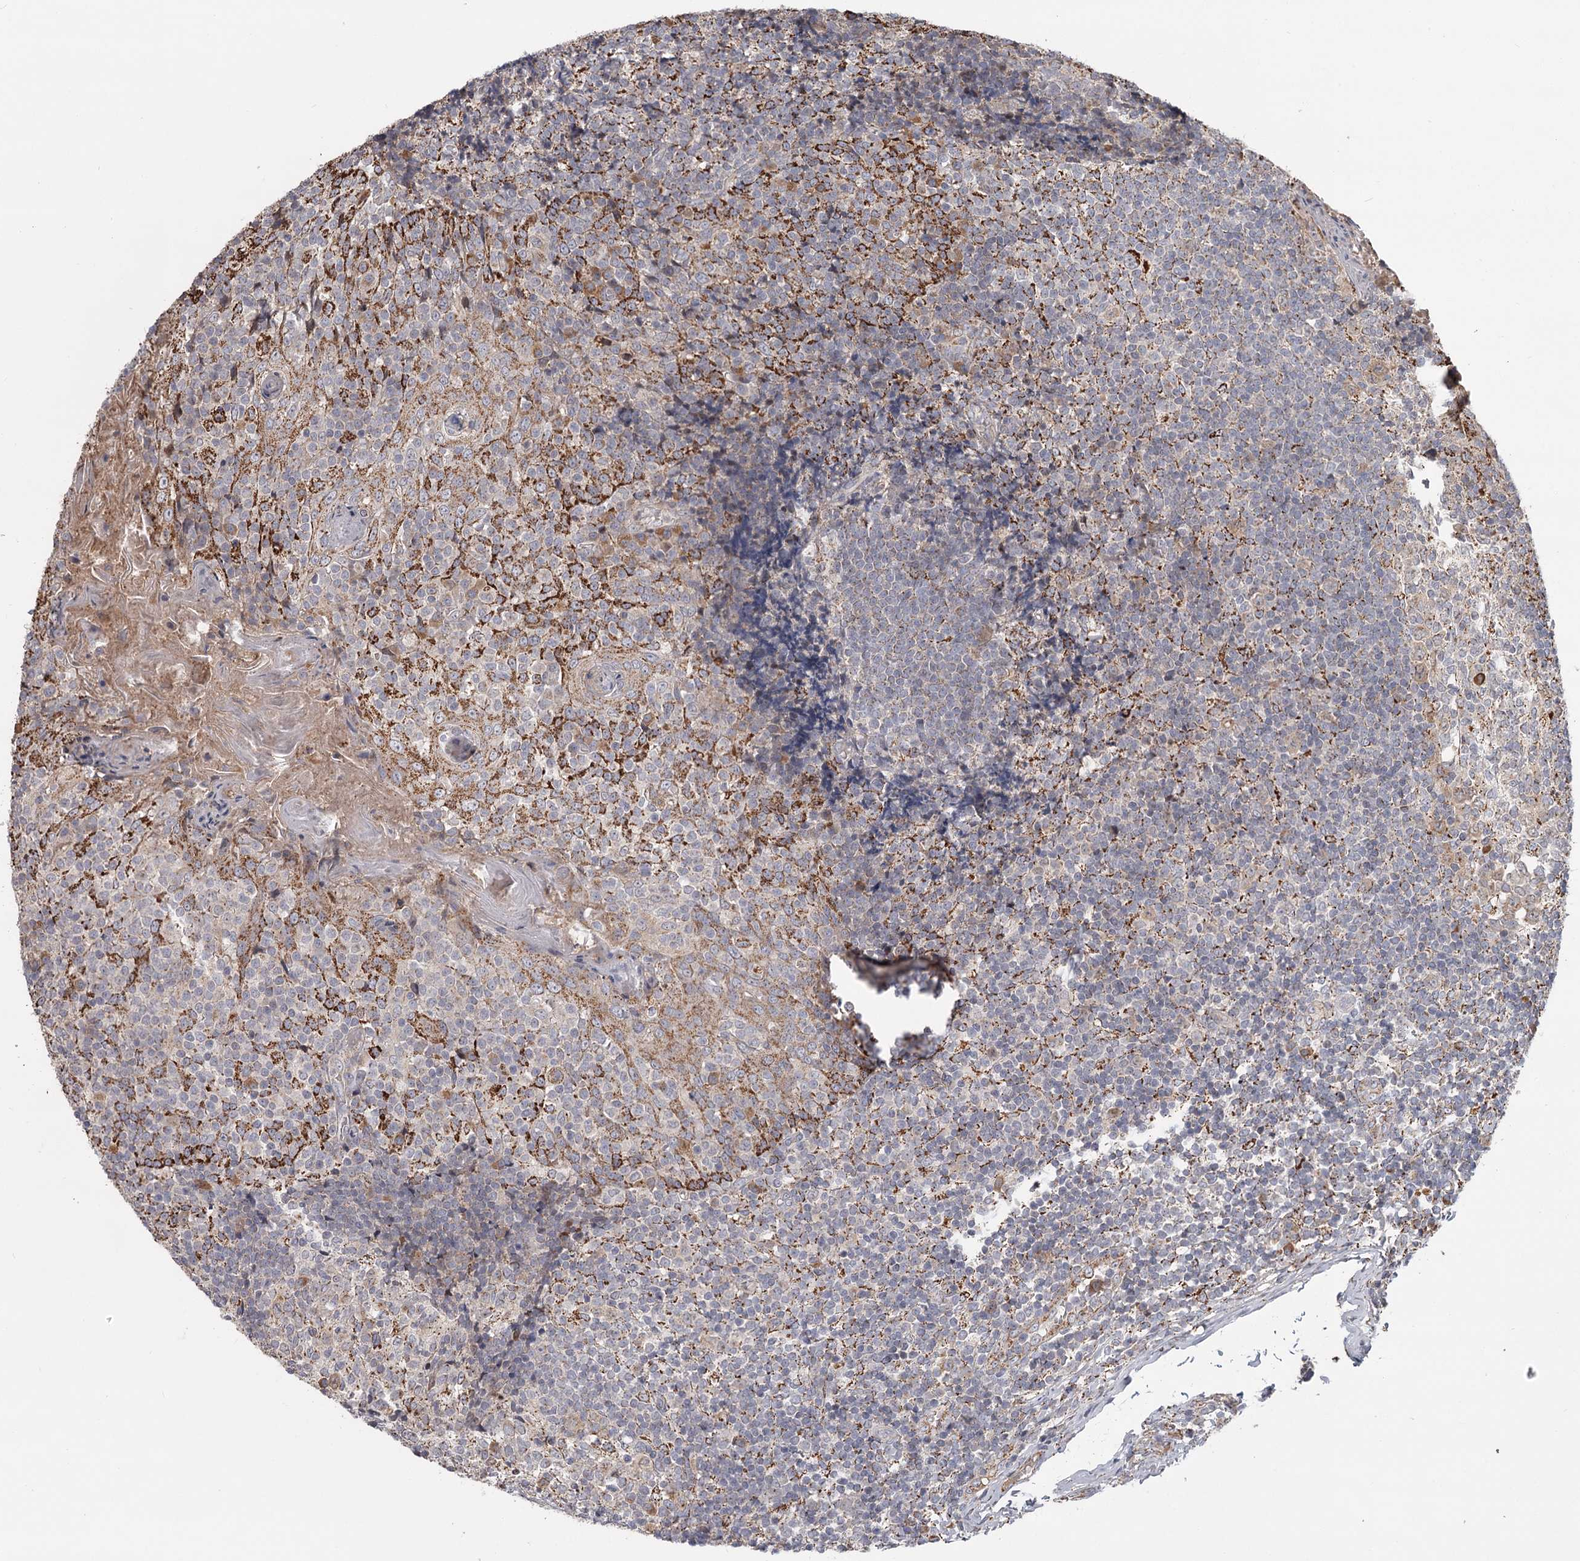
{"staining": {"intensity": "moderate", "quantity": "25%-75%", "location": "cytoplasmic/membranous"}, "tissue": "tonsil", "cell_type": "Germinal center cells", "image_type": "normal", "snomed": [{"axis": "morphology", "description": "Normal tissue, NOS"}, {"axis": "topography", "description": "Tonsil"}], "caption": "Benign tonsil was stained to show a protein in brown. There is medium levels of moderate cytoplasmic/membranous staining in approximately 25%-75% of germinal center cells.", "gene": "CDC123", "patient": {"sex": "female", "age": 19}}